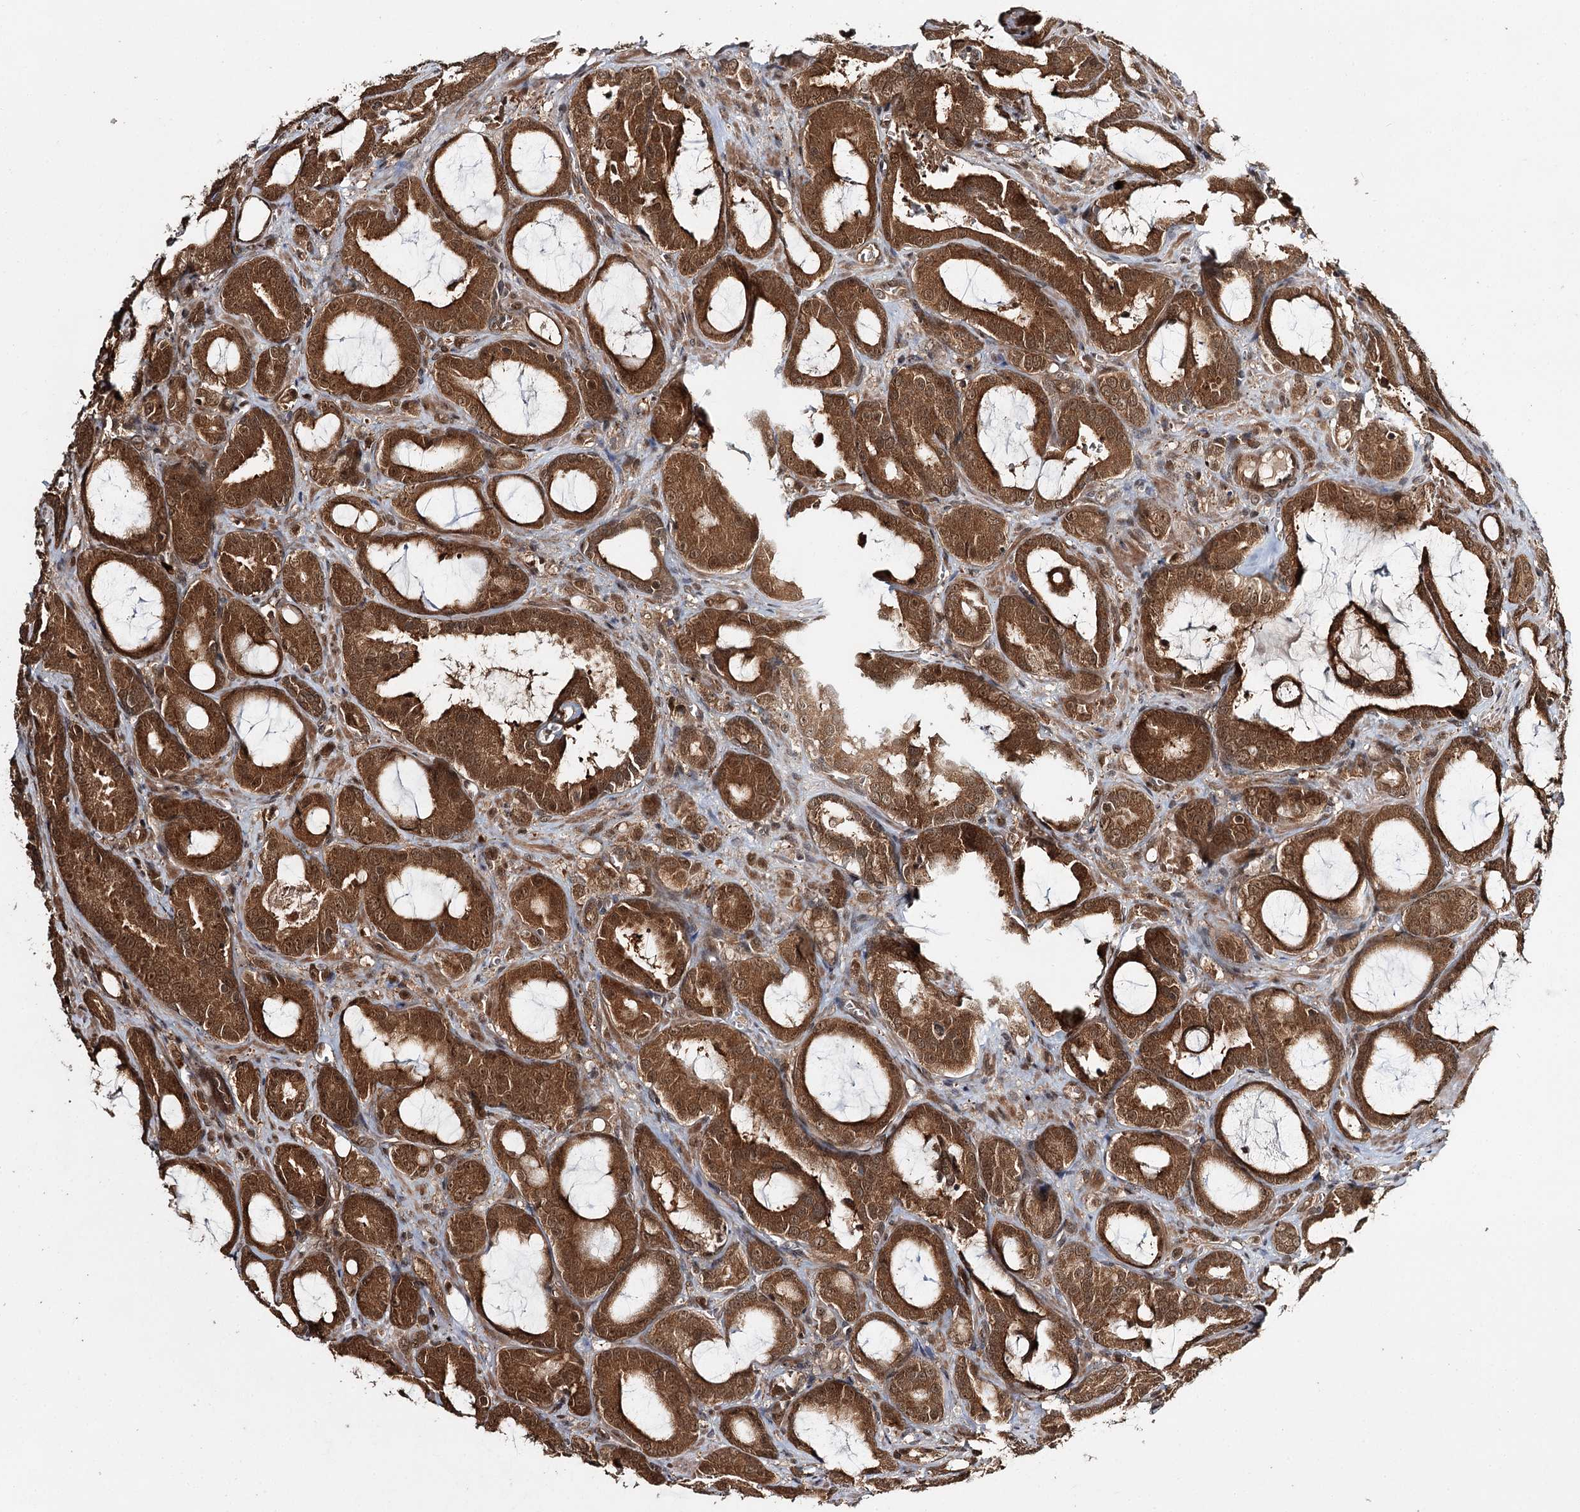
{"staining": {"intensity": "strong", "quantity": ">75%", "location": "cytoplasmic/membranous,nuclear"}, "tissue": "prostate cancer", "cell_type": "Tumor cells", "image_type": "cancer", "snomed": [{"axis": "morphology", "description": "Adenocarcinoma, High grade"}, {"axis": "topography", "description": "Prostate"}], "caption": "This photomicrograph demonstrates prostate cancer stained with immunohistochemistry (IHC) to label a protein in brown. The cytoplasmic/membranous and nuclear of tumor cells show strong positivity for the protein. Nuclei are counter-stained blue.", "gene": "N6AMT1", "patient": {"sex": "male", "age": 72}}